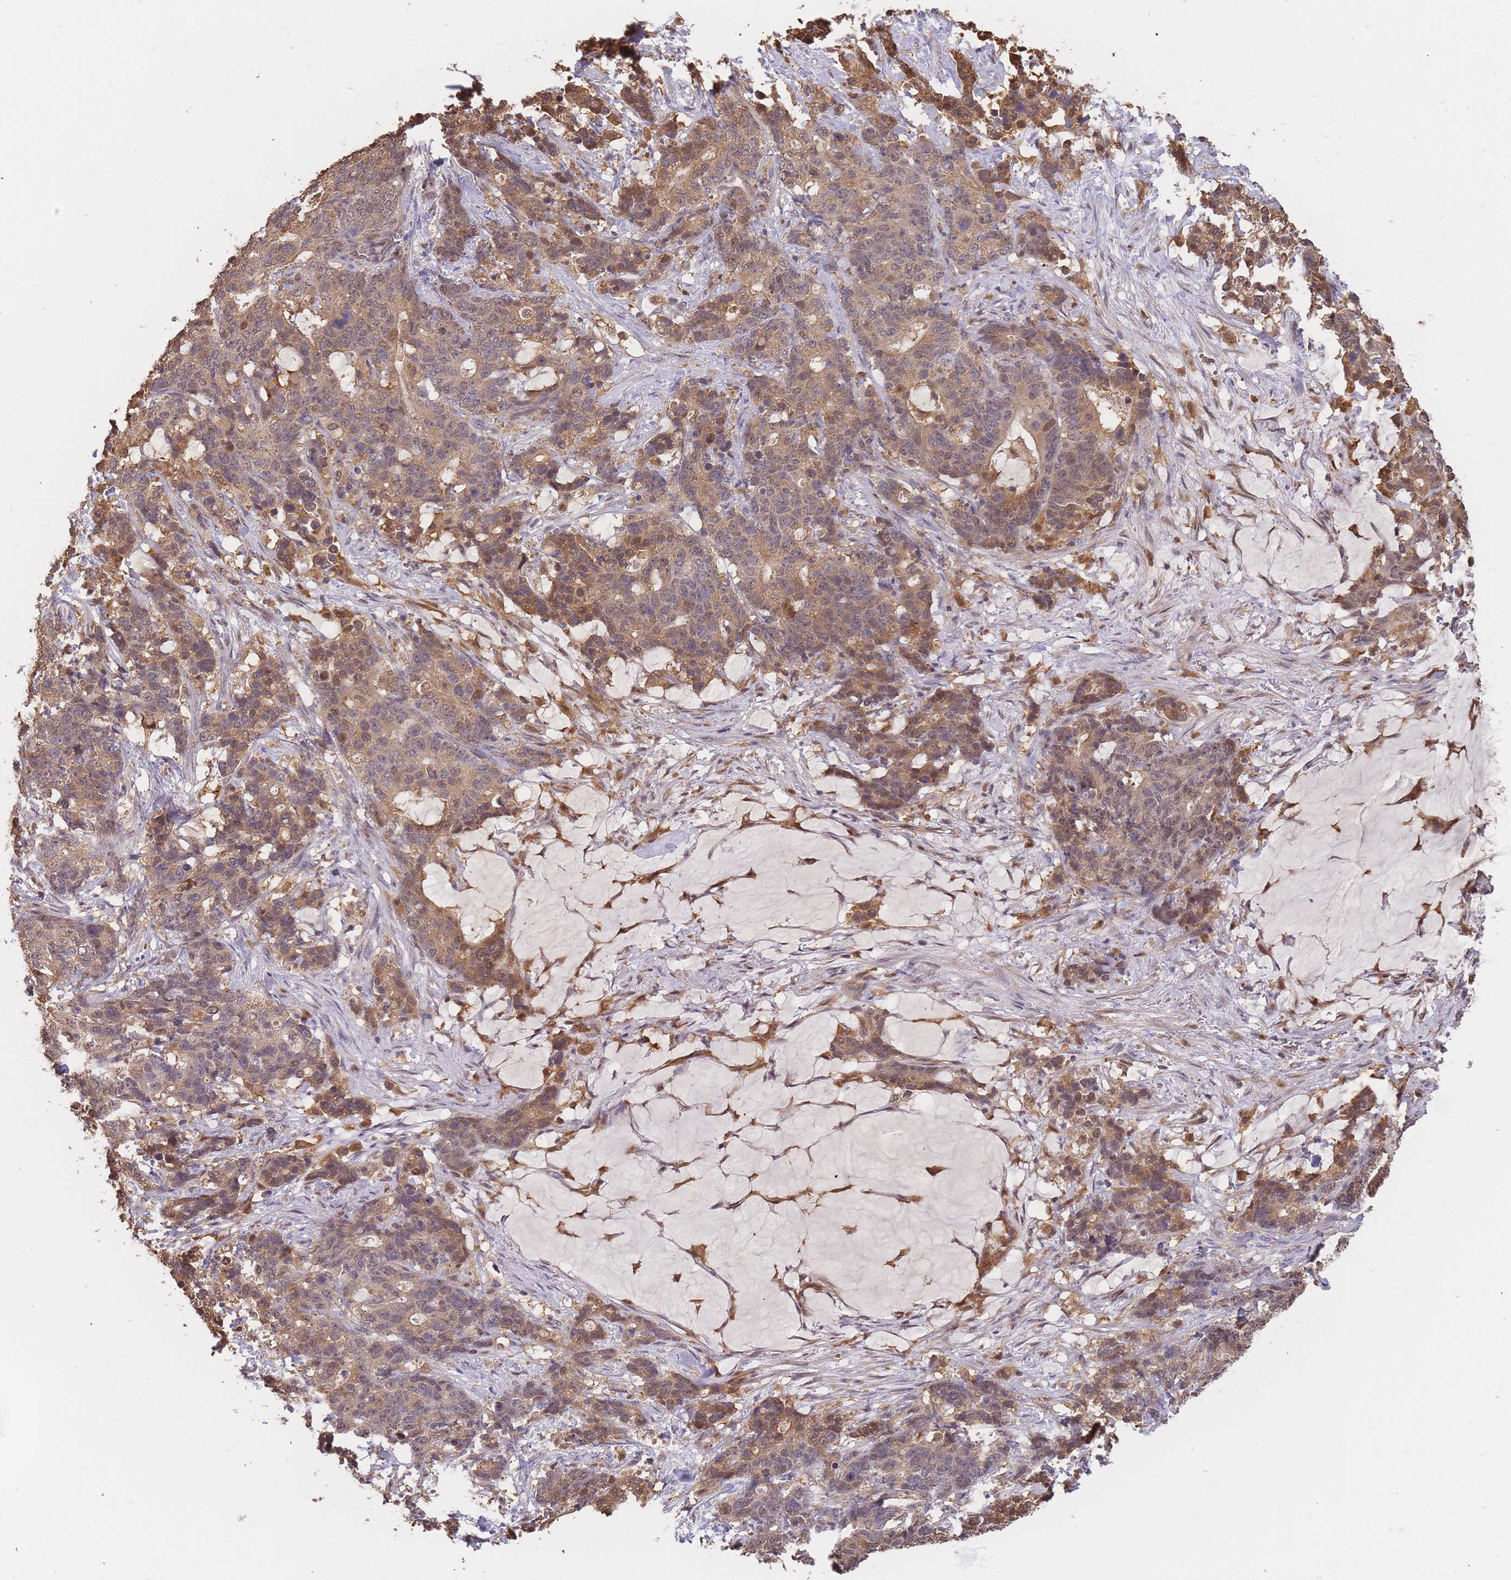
{"staining": {"intensity": "moderate", "quantity": ">75%", "location": "cytoplasmic/membranous,nuclear"}, "tissue": "stomach cancer", "cell_type": "Tumor cells", "image_type": "cancer", "snomed": [{"axis": "morphology", "description": "Normal tissue, NOS"}, {"axis": "morphology", "description": "Adenocarcinoma, NOS"}, {"axis": "topography", "description": "Stomach"}], "caption": "This histopathology image reveals adenocarcinoma (stomach) stained with immunohistochemistry (IHC) to label a protein in brown. The cytoplasmic/membranous and nuclear of tumor cells show moderate positivity for the protein. Nuclei are counter-stained blue.", "gene": "CDKN2AIPNL", "patient": {"sex": "female", "age": 64}}